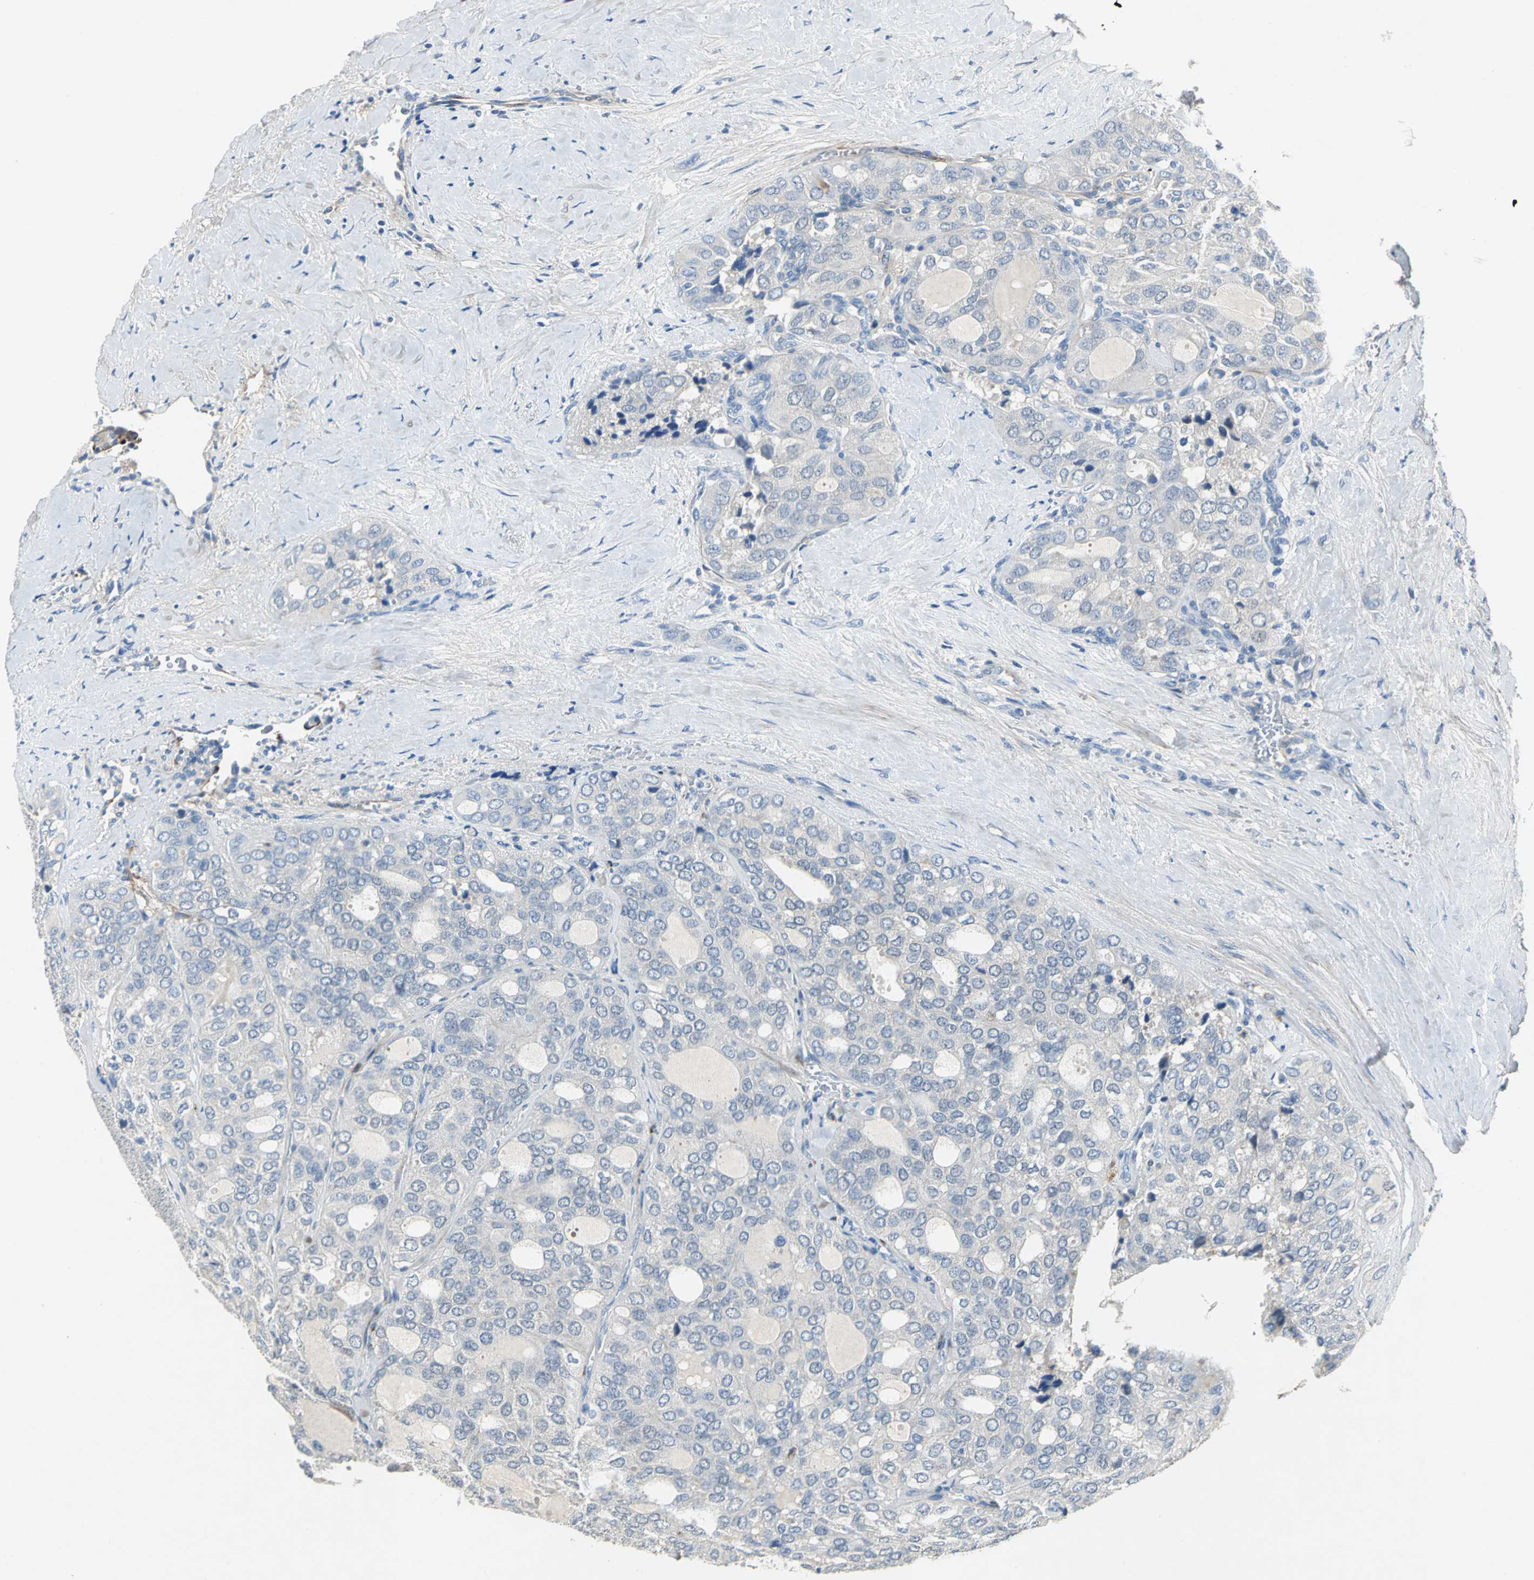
{"staining": {"intensity": "negative", "quantity": "none", "location": "none"}, "tissue": "thyroid cancer", "cell_type": "Tumor cells", "image_type": "cancer", "snomed": [{"axis": "morphology", "description": "Follicular adenoma carcinoma, NOS"}, {"axis": "topography", "description": "Thyroid gland"}], "caption": "Tumor cells show no significant protein staining in thyroid follicular adenoma carcinoma.", "gene": "EFNB3", "patient": {"sex": "male", "age": 75}}